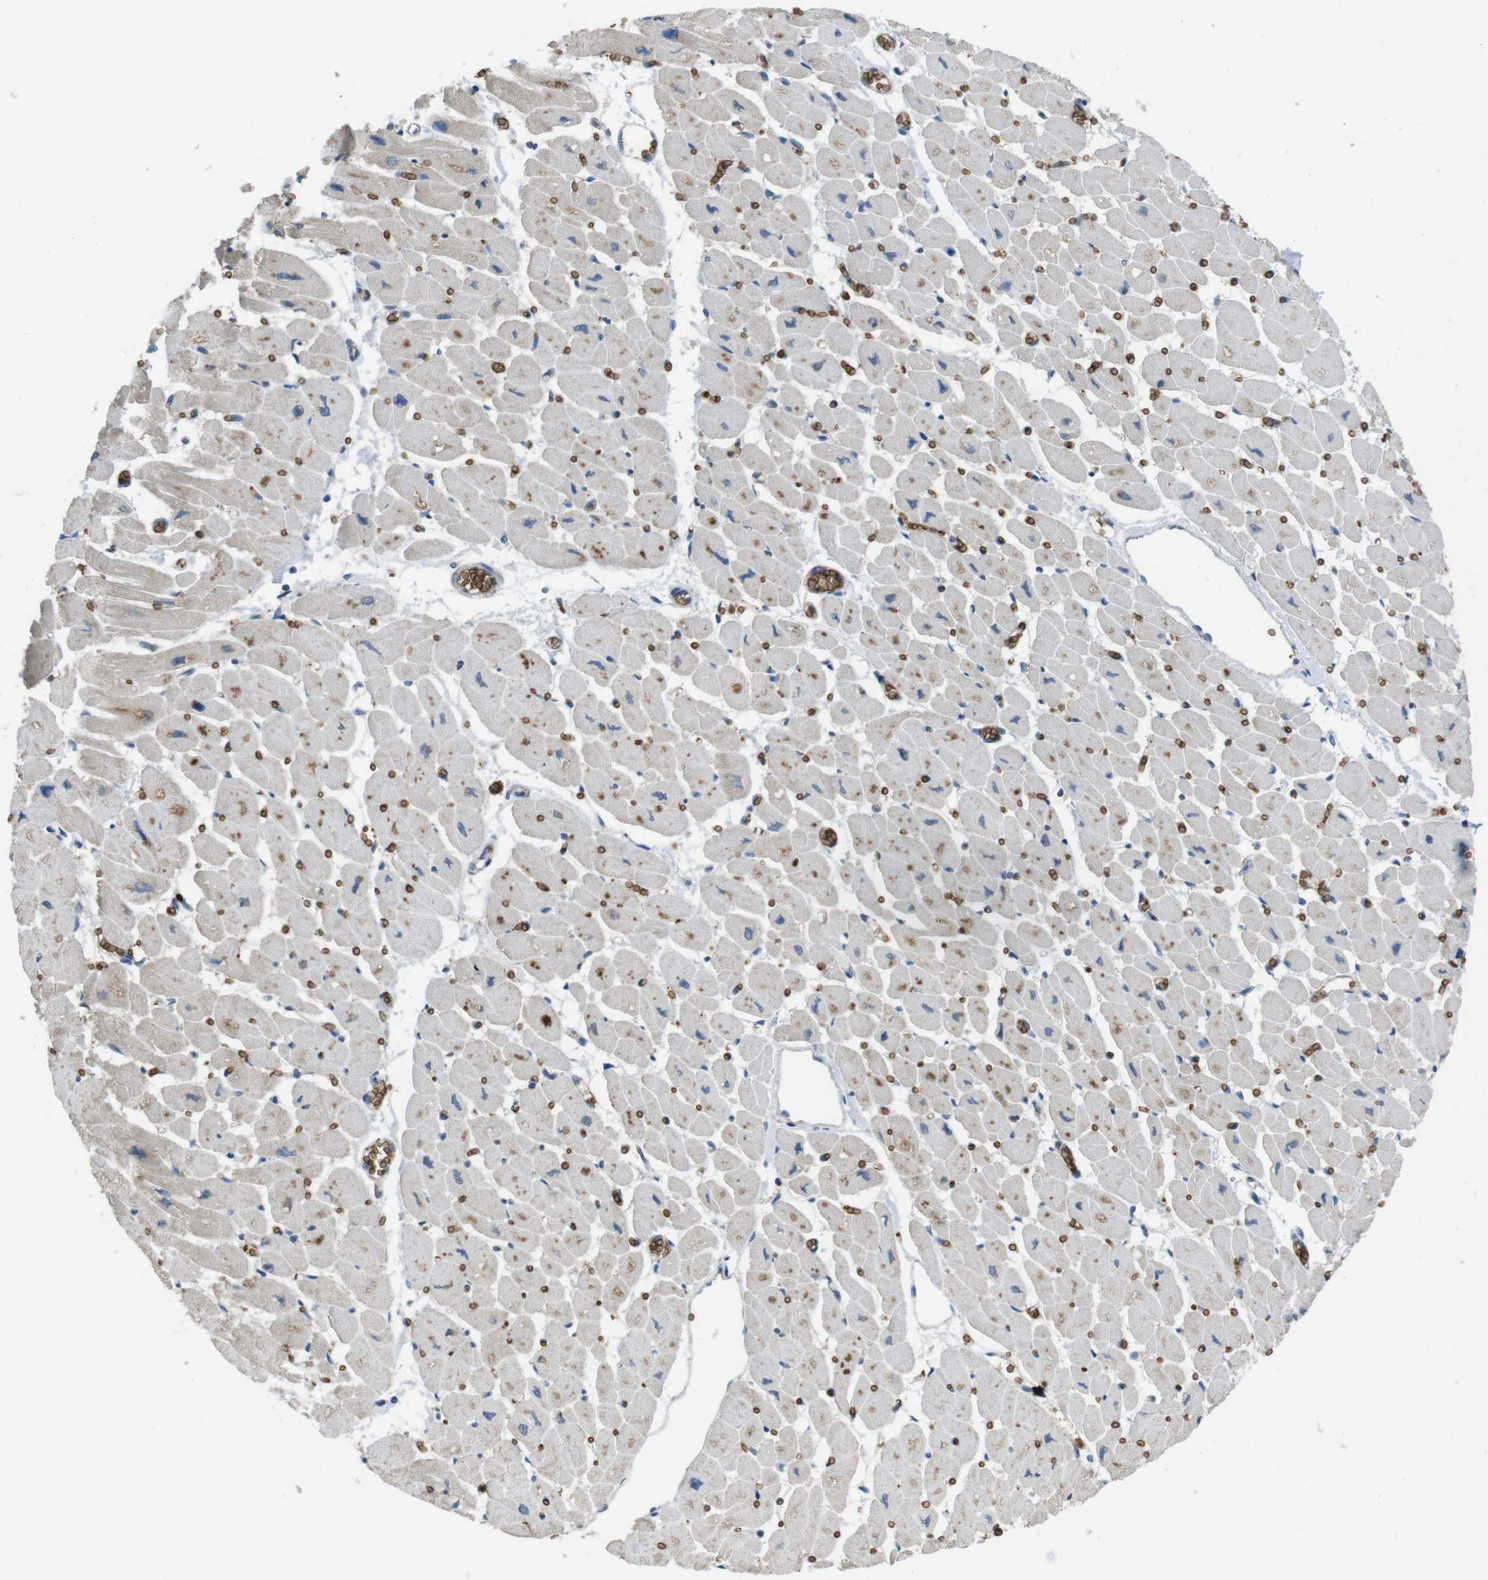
{"staining": {"intensity": "moderate", "quantity": "<25%", "location": "cytoplasmic/membranous"}, "tissue": "heart muscle", "cell_type": "Cardiomyocytes", "image_type": "normal", "snomed": [{"axis": "morphology", "description": "Normal tissue, NOS"}, {"axis": "topography", "description": "Heart"}], "caption": "Benign heart muscle was stained to show a protein in brown. There is low levels of moderate cytoplasmic/membranous positivity in approximately <25% of cardiomyocytes. (DAB IHC with brightfield microscopy, high magnification).", "gene": "GYPA", "patient": {"sex": "female", "age": 54}}